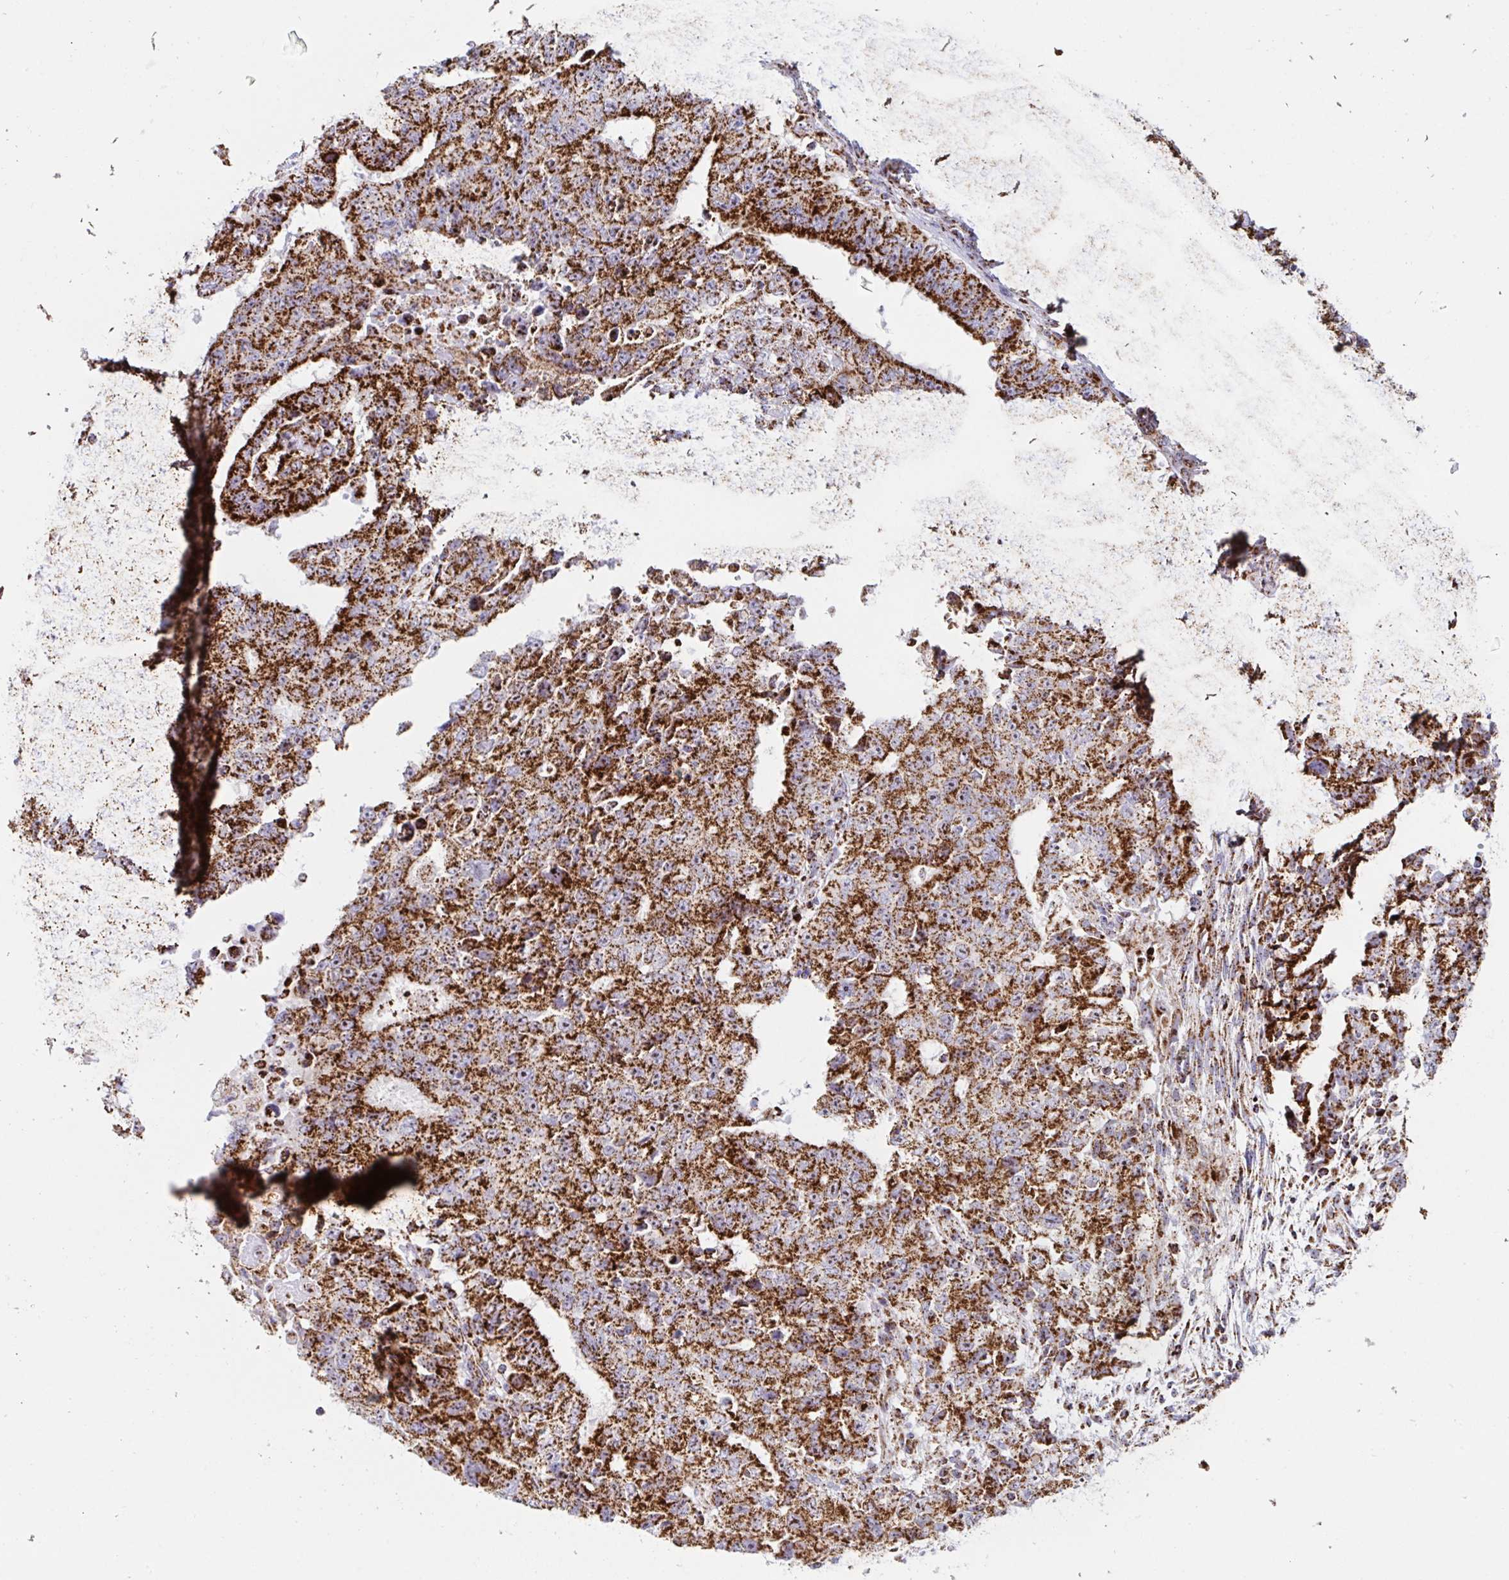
{"staining": {"intensity": "strong", "quantity": ">75%", "location": "cytoplasmic/membranous"}, "tissue": "testis cancer", "cell_type": "Tumor cells", "image_type": "cancer", "snomed": [{"axis": "morphology", "description": "Carcinoma, Embryonal, NOS"}, {"axis": "topography", "description": "Testis"}], "caption": "About >75% of tumor cells in human testis cancer (embryonal carcinoma) exhibit strong cytoplasmic/membranous protein expression as visualized by brown immunohistochemical staining.", "gene": "ATP5MJ", "patient": {"sex": "male", "age": 24}}